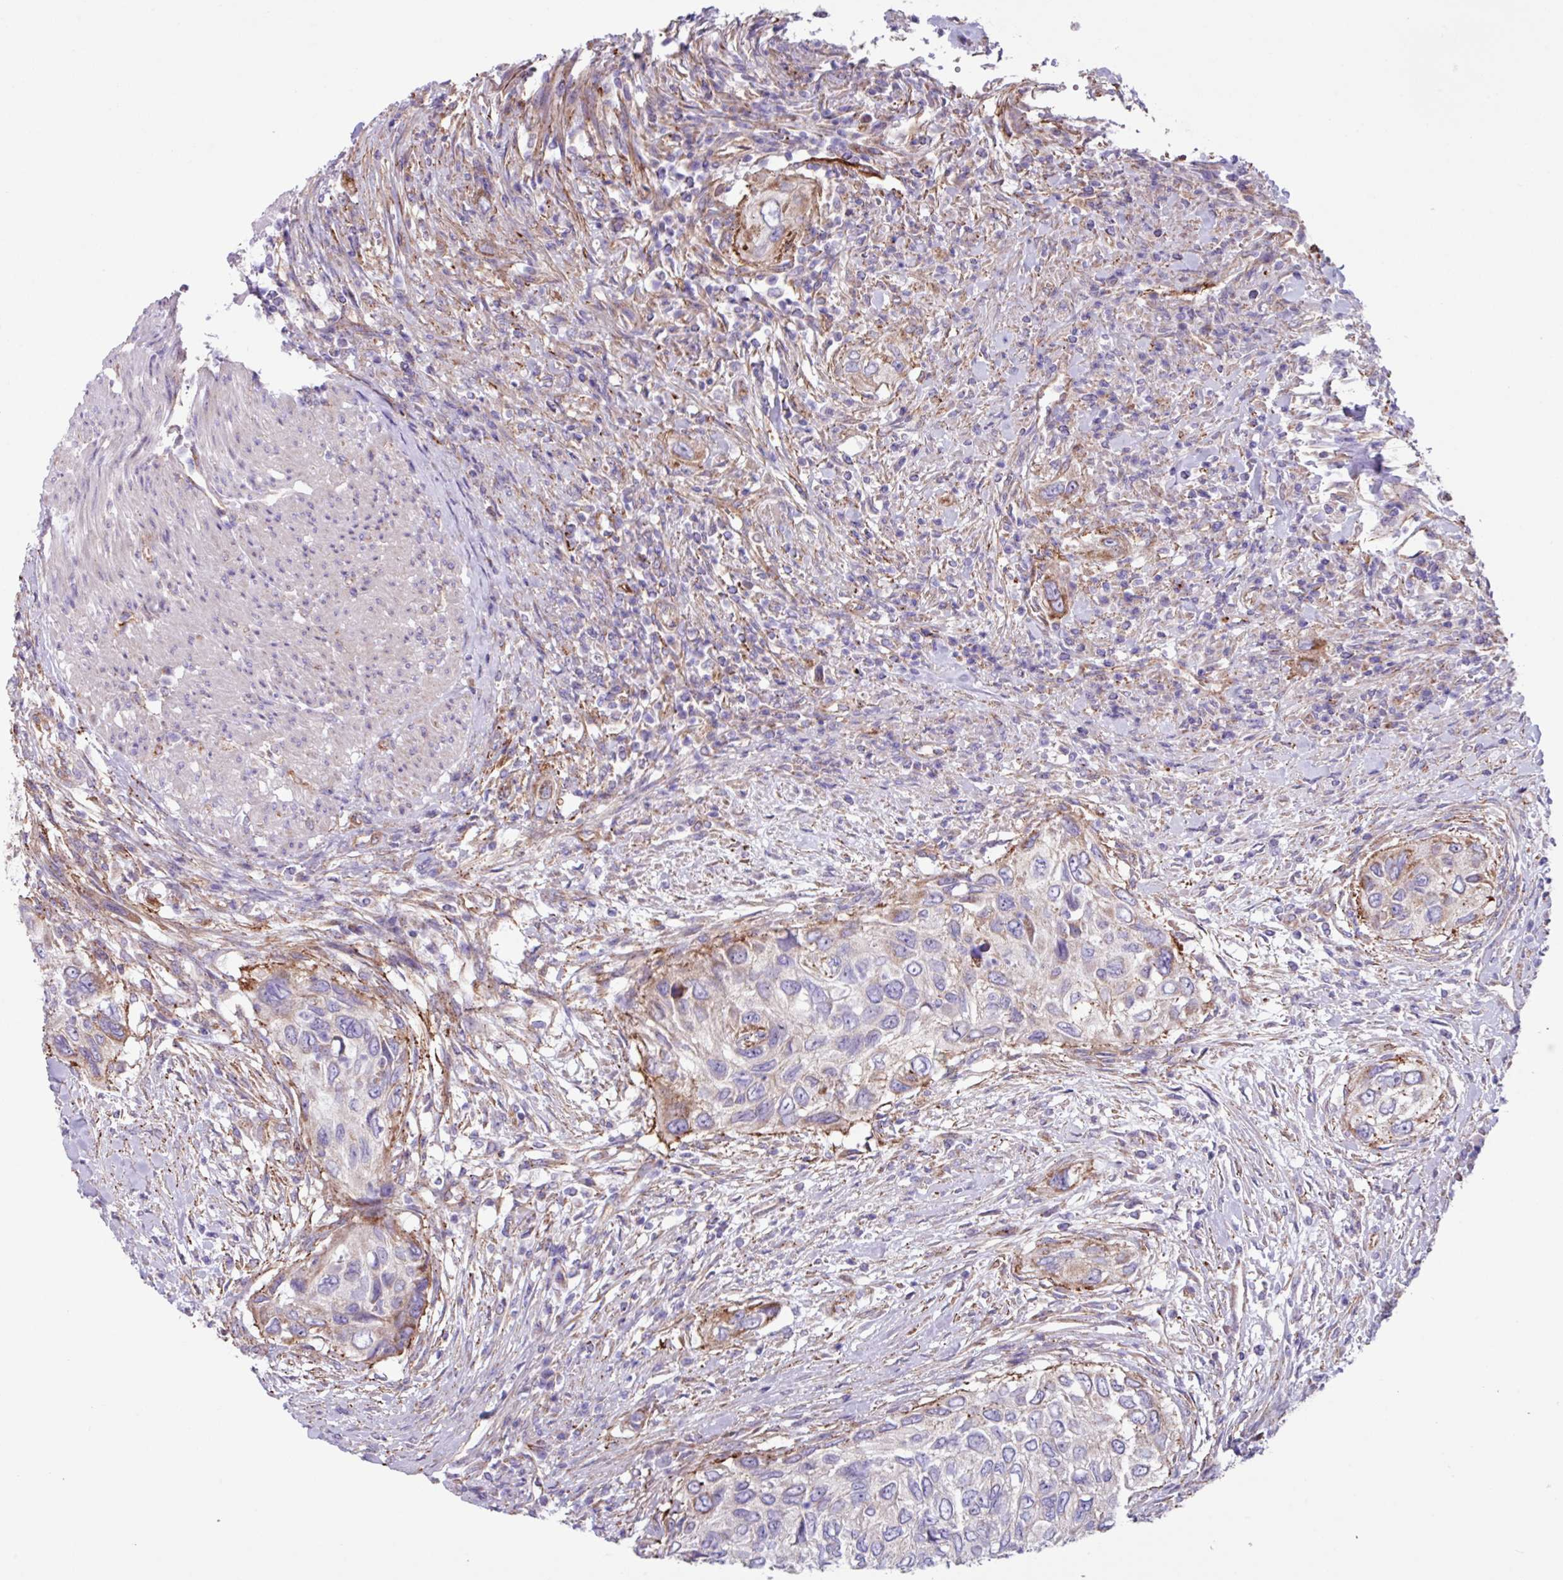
{"staining": {"intensity": "moderate", "quantity": "<25%", "location": "cytoplasmic/membranous"}, "tissue": "urothelial cancer", "cell_type": "Tumor cells", "image_type": "cancer", "snomed": [{"axis": "morphology", "description": "Urothelial carcinoma, High grade"}, {"axis": "topography", "description": "Urinary bladder"}], "caption": "The photomicrograph shows a brown stain indicating the presence of a protein in the cytoplasmic/membranous of tumor cells in high-grade urothelial carcinoma.", "gene": "OTULIN", "patient": {"sex": "female", "age": 60}}